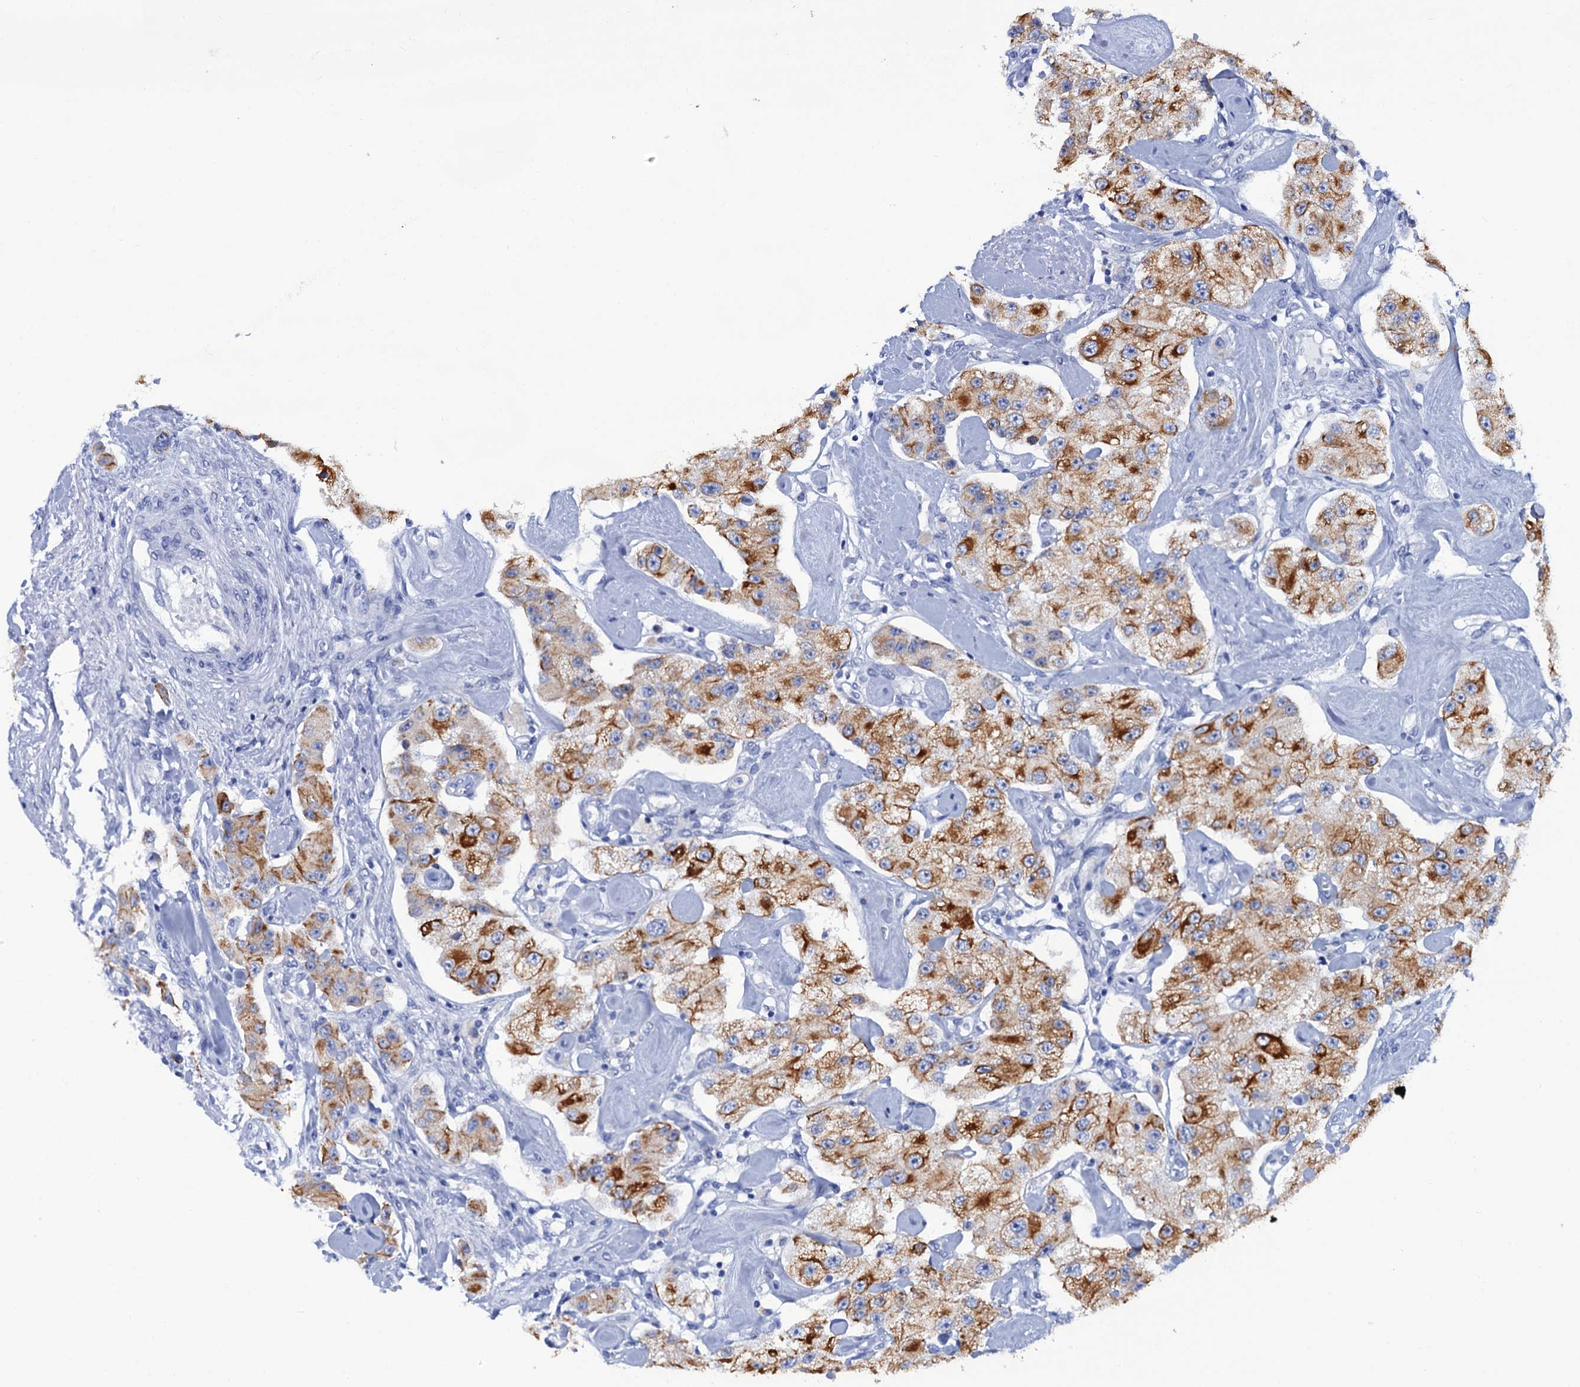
{"staining": {"intensity": "moderate", "quantity": ">75%", "location": "cytoplasmic/membranous"}, "tissue": "carcinoid", "cell_type": "Tumor cells", "image_type": "cancer", "snomed": [{"axis": "morphology", "description": "Carcinoid, malignant, NOS"}, {"axis": "topography", "description": "Pancreas"}], "caption": "Protein expression analysis of human carcinoid (malignant) reveals moderate cytoplasmic/membranous positivity in approximately >75% of tumor cells.", "gene": "RAB3IP", "patient": {"sex": "male", "age": 41}}